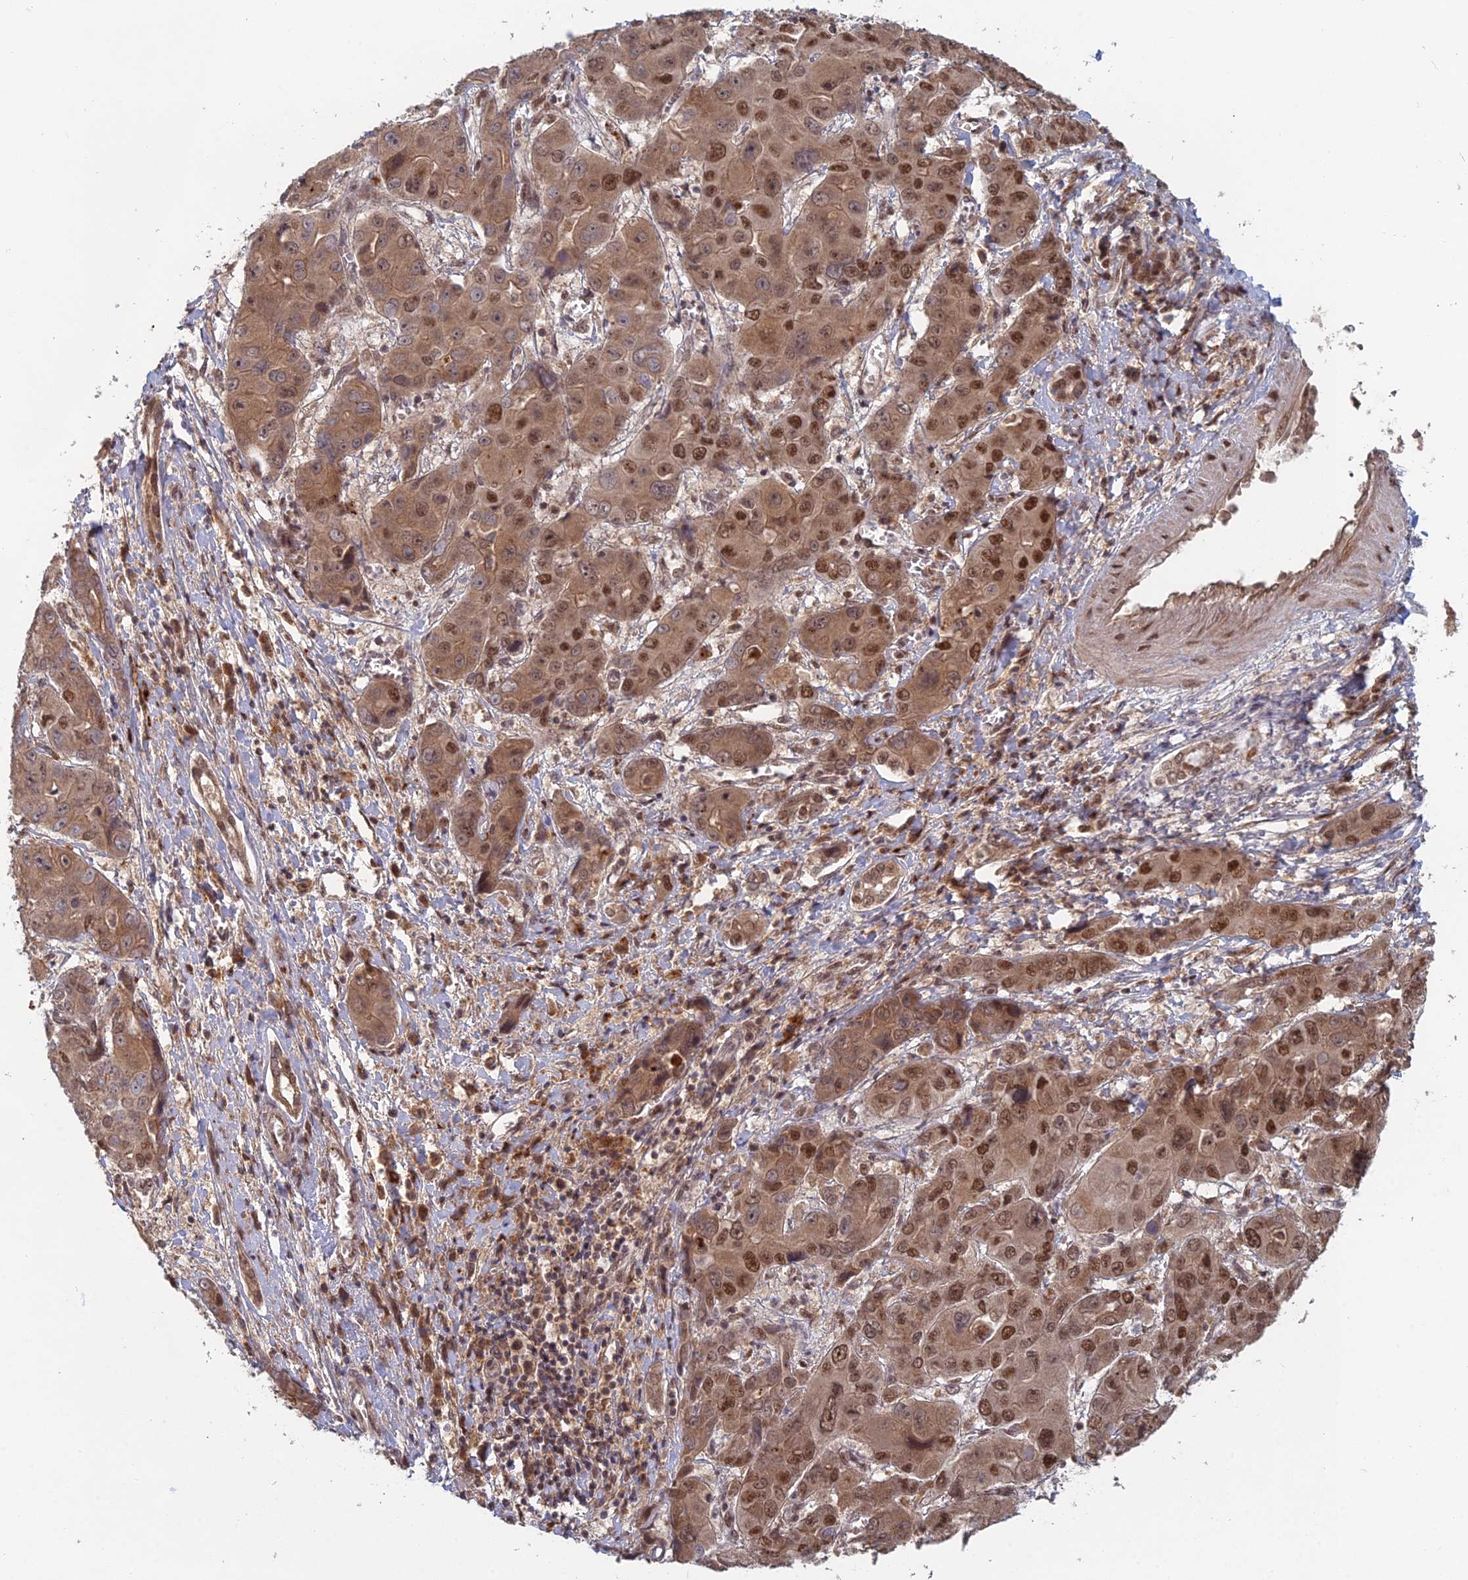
{"staining": {"intensity": "moderate", "quantity": ">75%", "location": "cytoplasmic/membranous,nuclear"}, "tissue": "liver cancer", "cell_type": "Tumor cells", "image_type": "cancer", "snomed": [{"axis": "morphology", "description": "Cholangiocarcinoma"}, {"axis": "topography", "description": "Liver"}], "caption": "Tumor cells demonstrate moderate cytoplasmic/membranous and nuclear expression in about >75% of cells in liver cancer.", "gene": "RANBP3", "patient": {"sex": "male", "age": 67}}